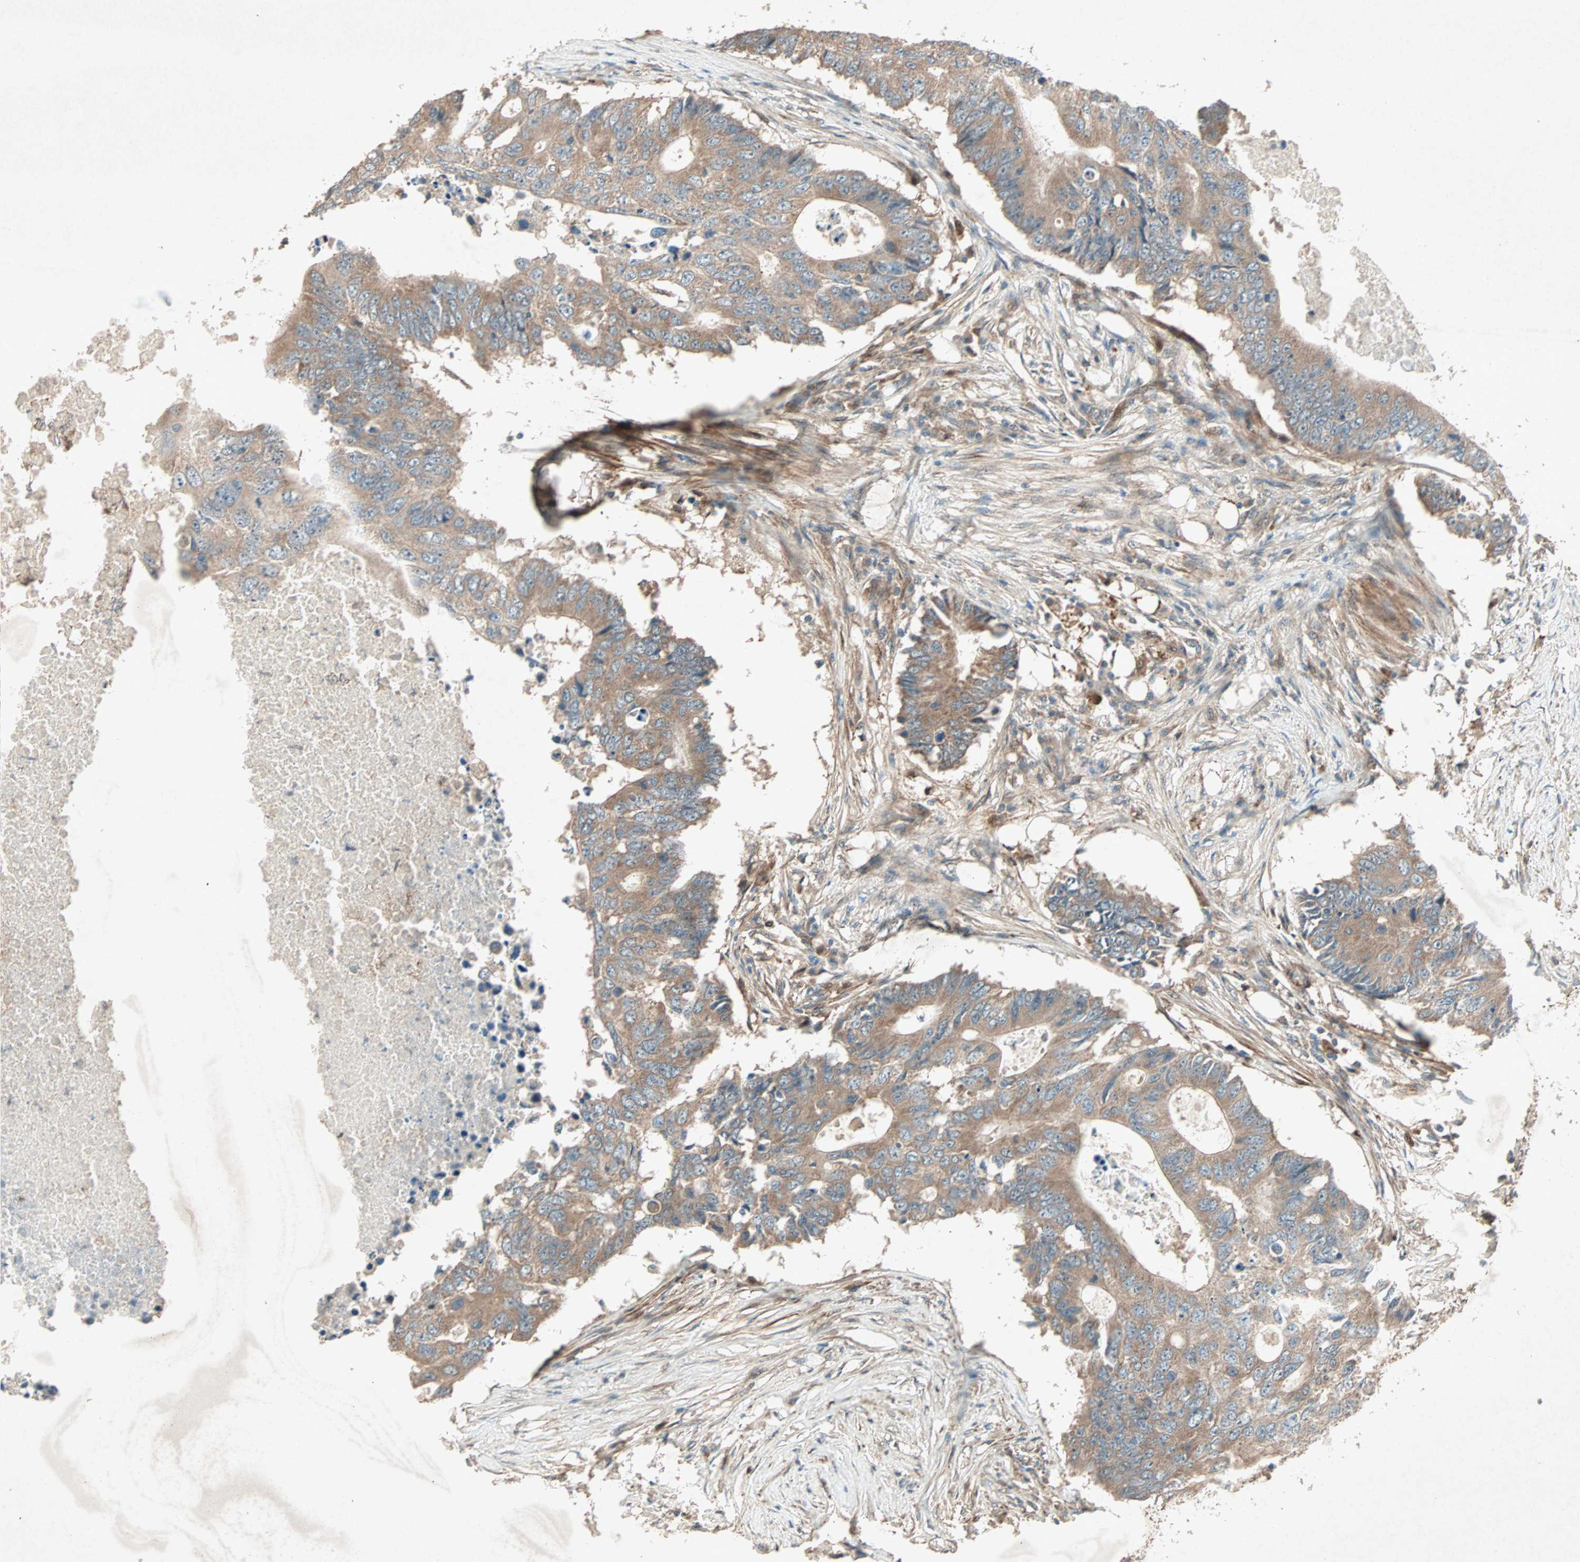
{"staining": {"intensity": "weak", "quantity": ">75%", "location": "cytoplasmic/membranous"}, "tissue": "colorectal cancer", "cell_type": "Tumor cells", "image_type": "cancer", "snomed": [{"axis": "morphology", "description": "Adenocarcinoma, NOS"}, {"axis": "topography", "description": "Colon"}], "caption": "Human adenocarcinoma (colorectal) stained for a protein (brown) displays weak cytoplasmic/membranous positive staining in about >75% of tumor cells.", "gene": "SDSL", "patient": {"sex": "male", "age": 71}}